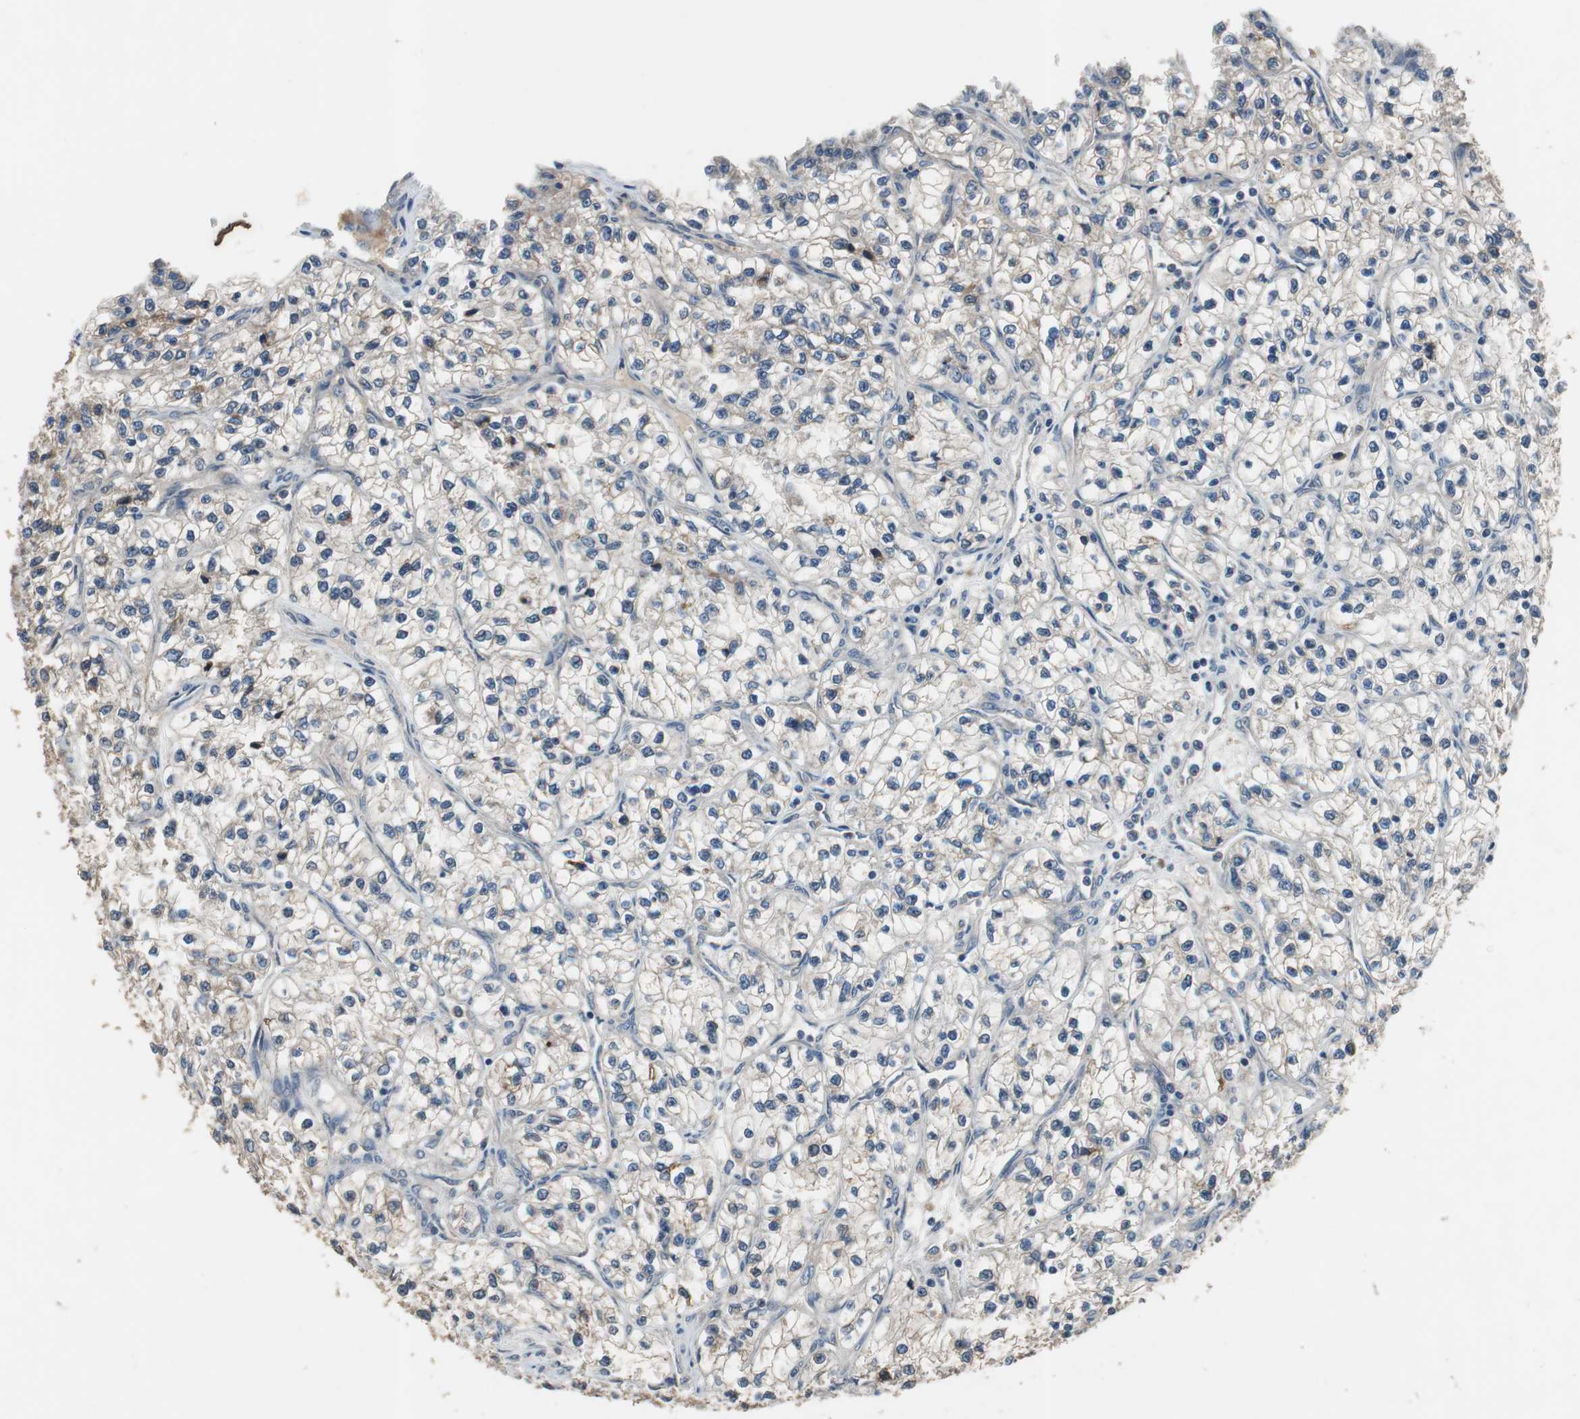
{"staining": {"intensity": "negative", "quantity": "none", "location": "none"}, "tissue": "renal cancer", "cell_type": "Tumor cells", "image_type": "cancer", "snomed": [{"axis": "morphology", "description": "Adenocarcinoma, NOS"}, {"axis": "topography", "description": "Kidney"}], "caption": "A high-resolution micrograph shows immunohistochemistry staining of adenocarcinoma (renal), which demonstrates no significant positivity in tumor cells.", "gene": "PI4KB", "patient": {"sex": "female", "age": 57}}